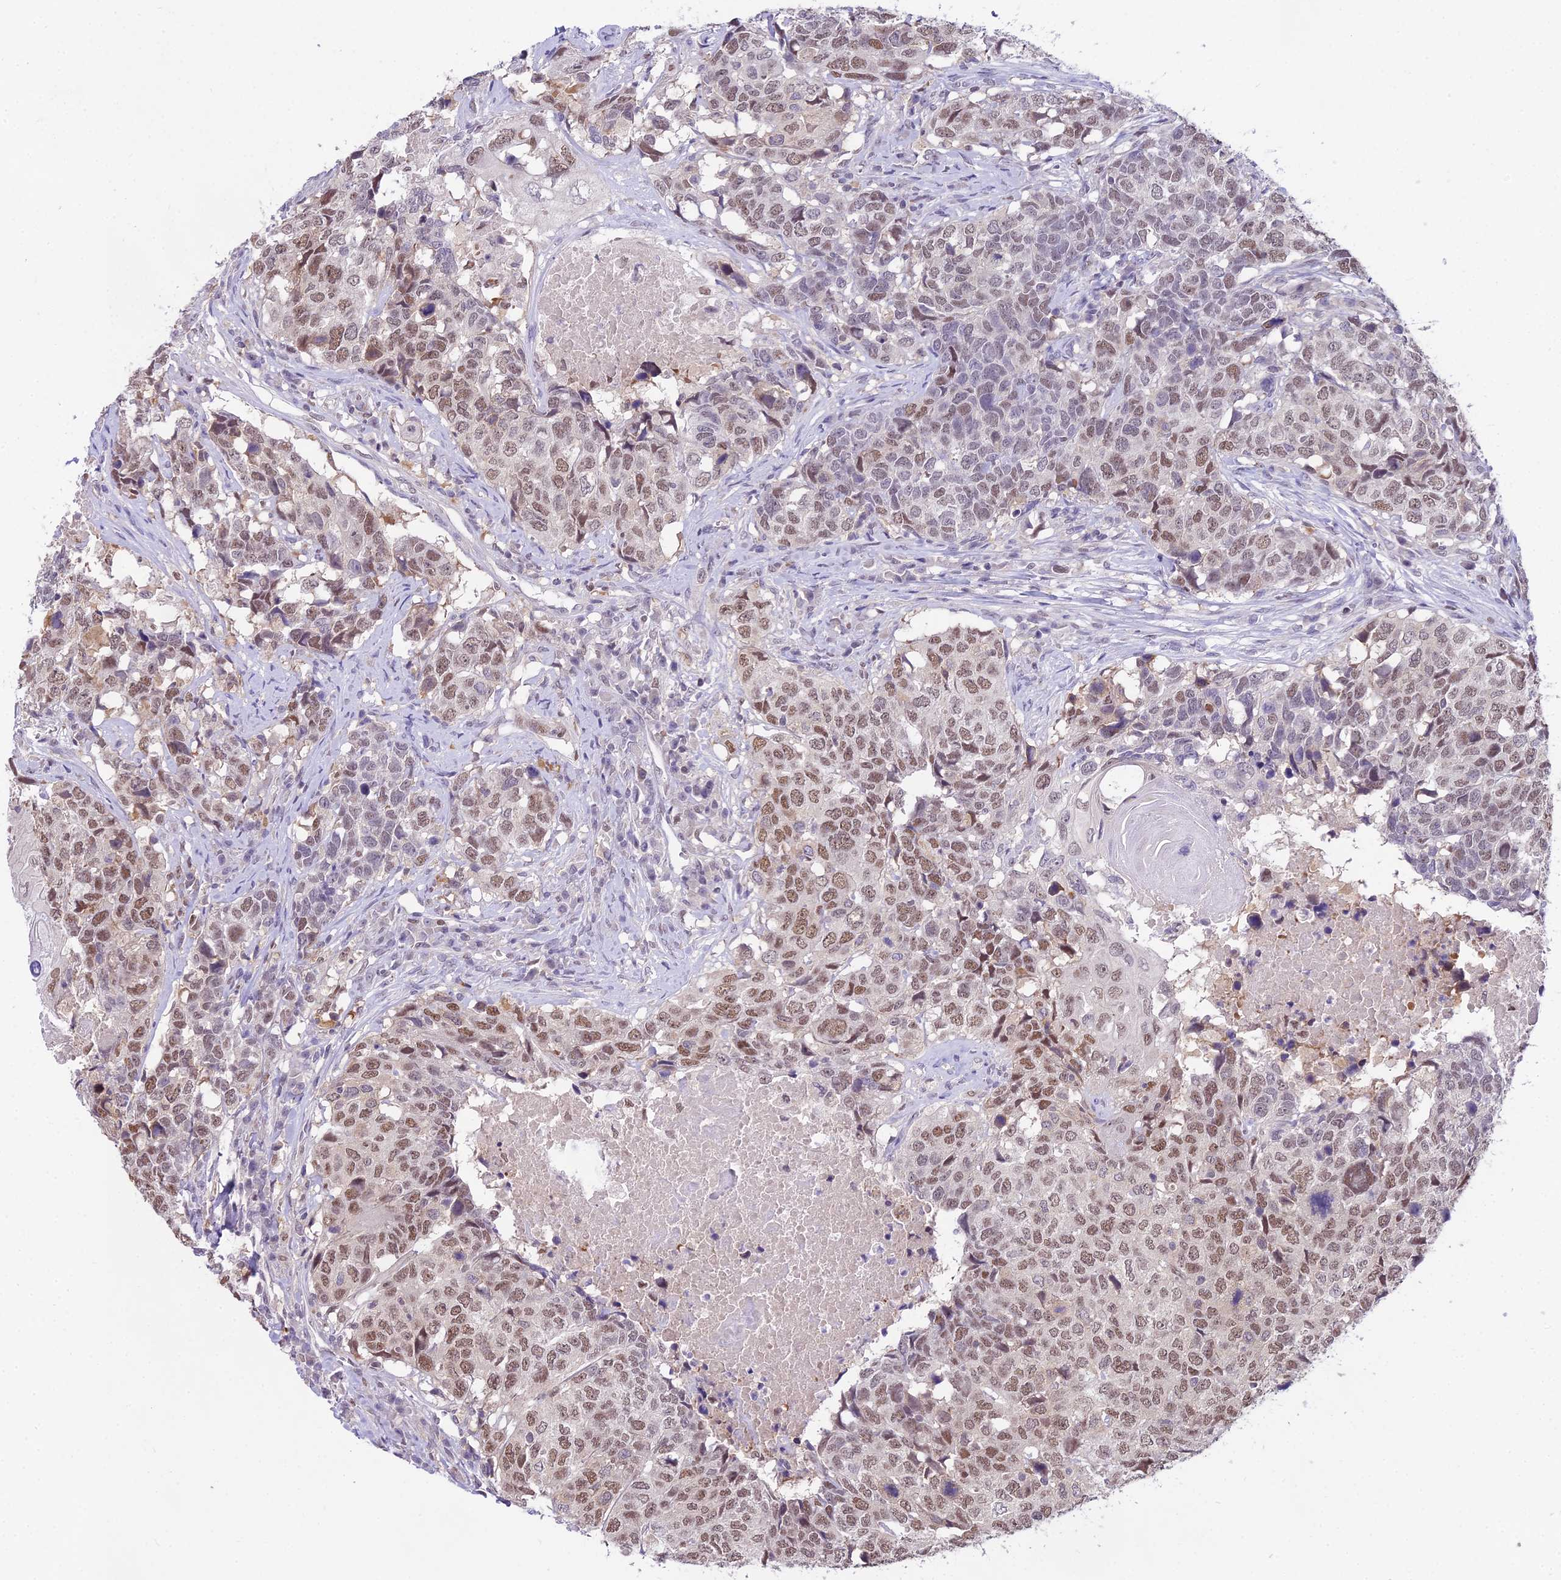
{"staining": {"intensity": "moderate", "quantity": "25%-75%", "location": "nuclear"}, "tissue": "head and neck cancer", "cell_type": "Tumor cells", "image_type": "cancer", "snomed": [{"axis": "morphology", "description": "Squamous cell carcinoma, NOS"}, {"axis": "topography", "description": "Head-Neck"}], "caption": "DAB immunohistochemical staining of human head and neck squamous cell carcinoma demonstrates moderate nuclear protein expression in approximately 25%-75% of tumor cells.", "gene": "MAT2A", "patient": {"sex": "male", "age": 66}}